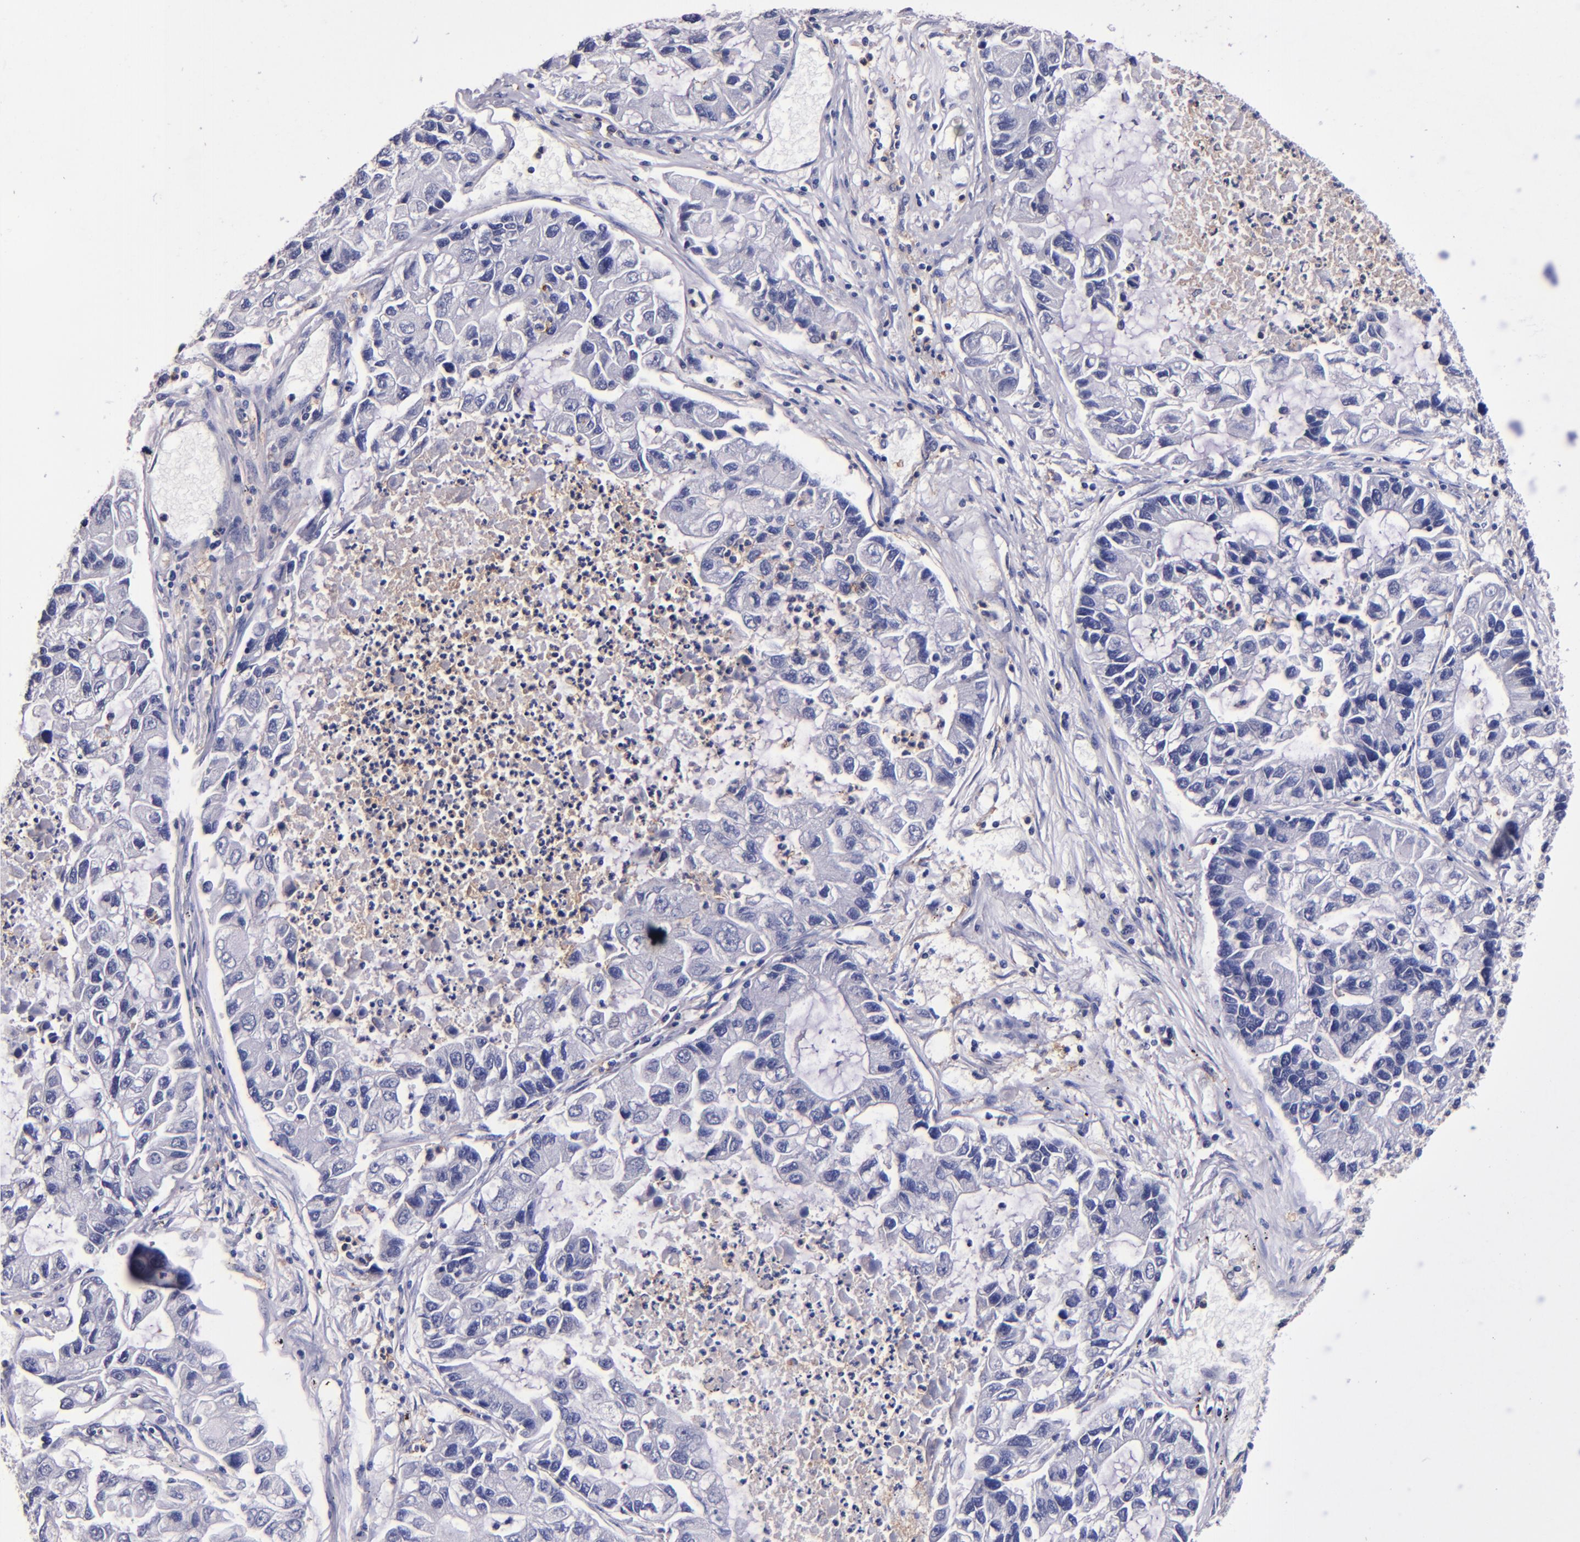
{"staining": {"intensity": "negative", "quantity": "none", "location": "none"}, "tissue": "lung cancer", "cell_type": "Tumor cells", "image_type": "cancer", "snomed": [{"axis": "morphology", "description": "Adenocarcinoma, NOS"}, {"axis": "topography", "description": "Lung"}], "caption": "DAB (3,3'-diaminobenzidine) immunohistochemical staining of lung cancer exhibits no significant staining in tumor cells. The staining was performed using DAB to visualize the protein expression in brown, while the nuclei were stained in blue with hematoxylin (Magnification: 20x).", "gene": "SIRPA", "patient": {"sex": "female", "age": 51}}